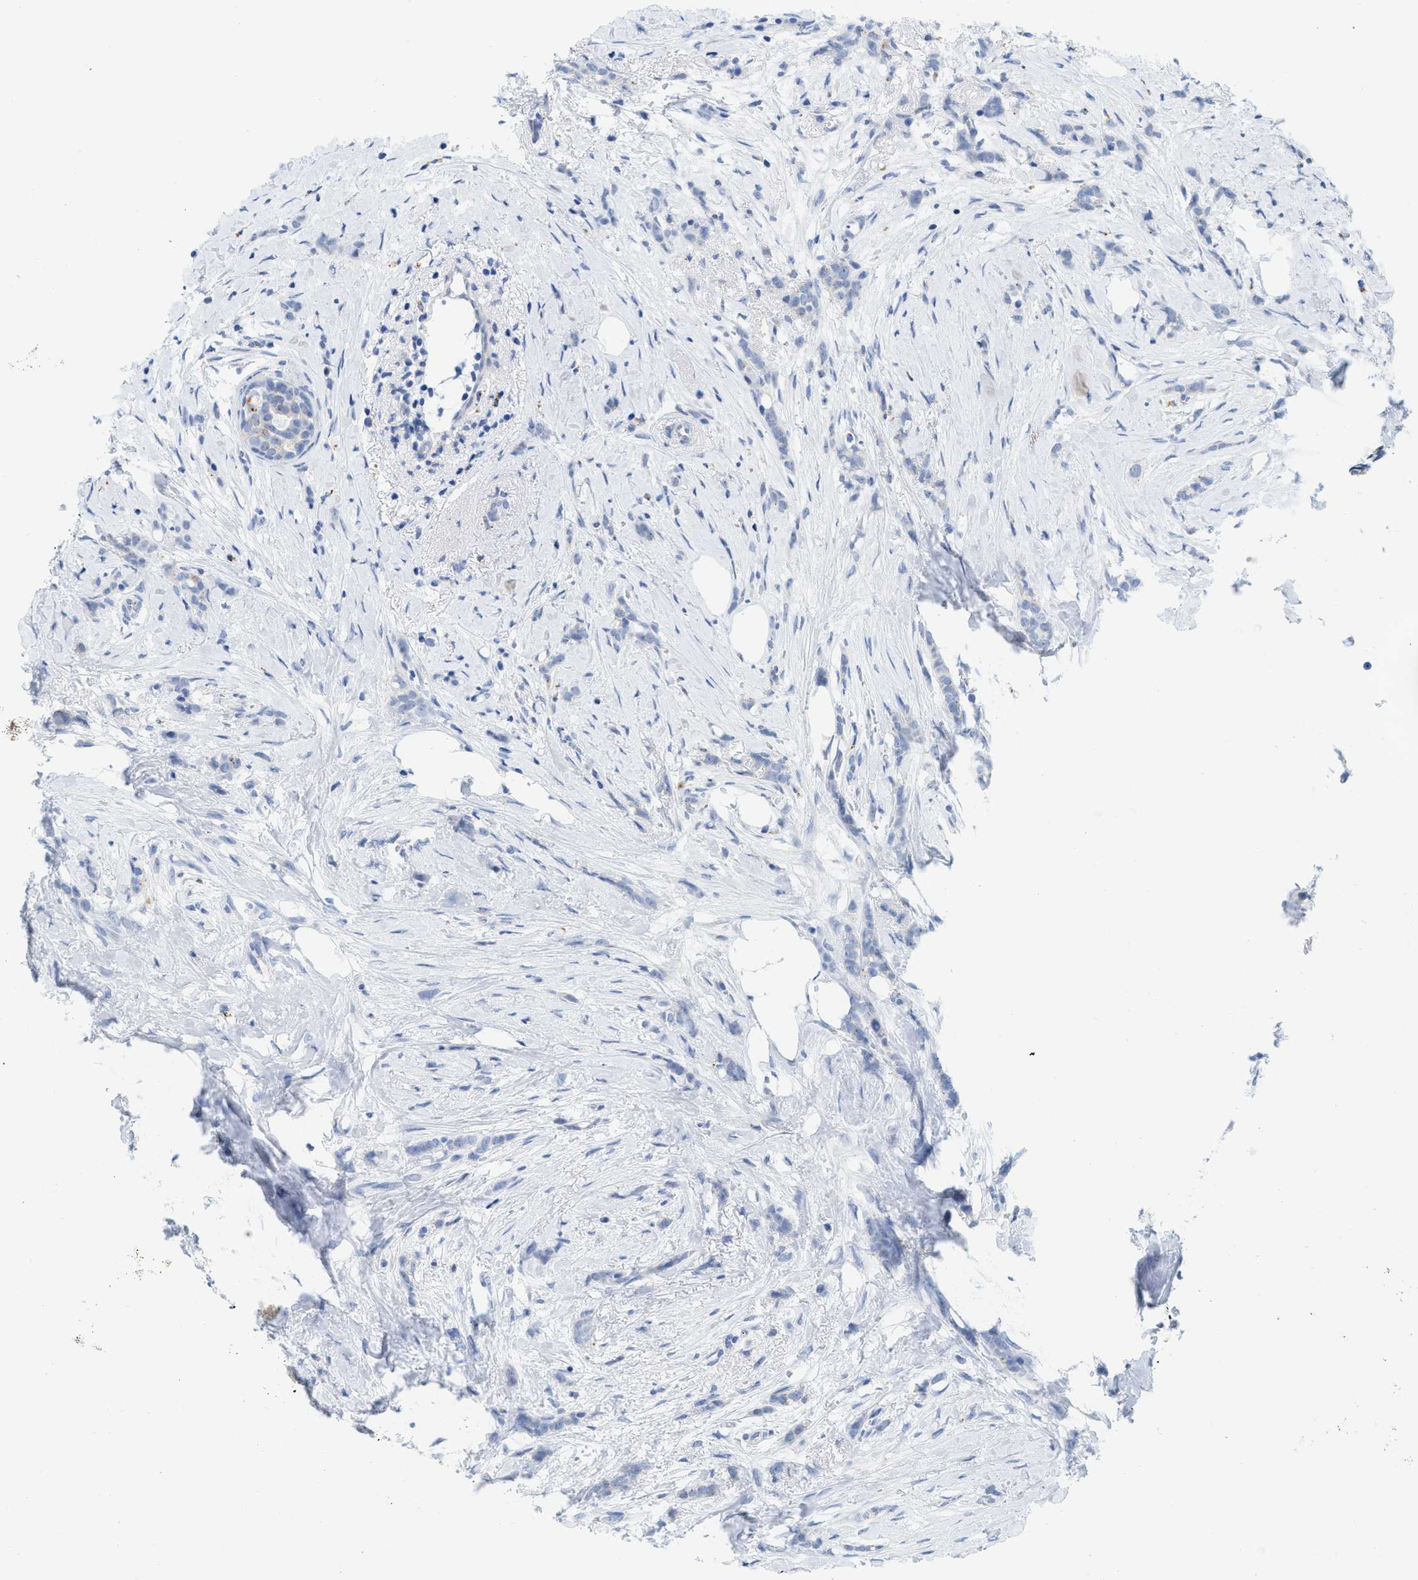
{"staining": {"intensity": "negative", "quantity": "none", "location": "none"}, "tissue": "breast cancer", "cell_type": "Tumor cells", "image_type": "cancer", "snomed": [{"axis": "morphology", "description": "Lobular carcinoma, in situ"}, {"axis": "morphology", "description": "Lobular carcinoma"}, {"axis": "topography", "description": "Breast"}], "caption": "The micrograph demonstrates no staining of tumor cells in lobular carcinoma in situ (breast).", "gene": "WDR4", "patient": {"sex": "female", "age": 41}}